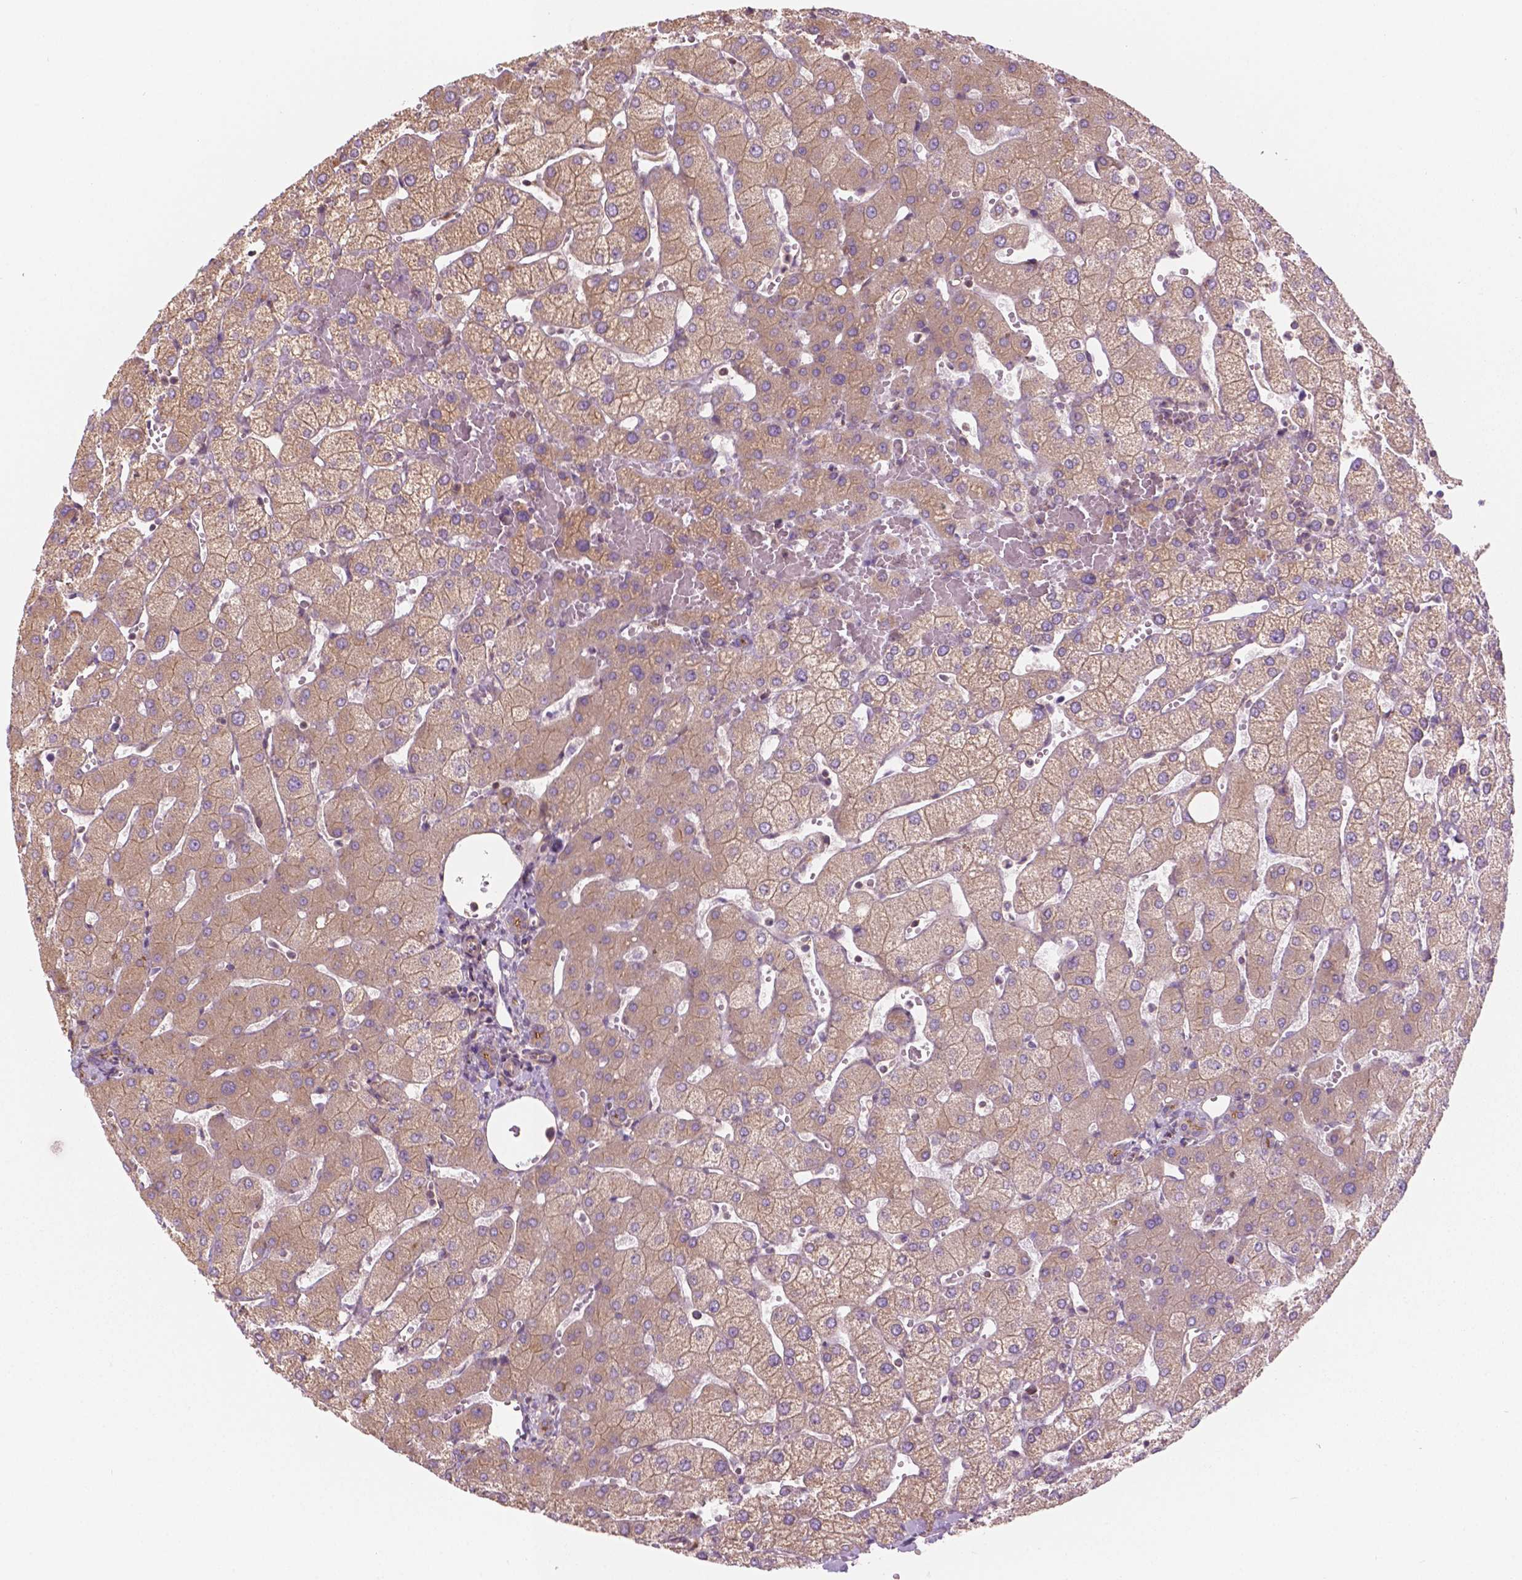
{"staining": {"intensity": "moderate", "quantity": "<25%", "location": "cytoplasmic/membranous"}, "tissue": "liver", "cell_type": "Cholangiocytes", "image_type": "normal", "snomed": [{"axis": "morphology", "description": "Normal tissue, NOS"}, {"axis": "topography", "description": "Liver"}], "caption": "Moderate cytoplasmic/membranous expression is identified in about <25% of cholangiocytes in benign liver.", "gene": "SURF4", "patient": {"sex": "female", "age": 54}}